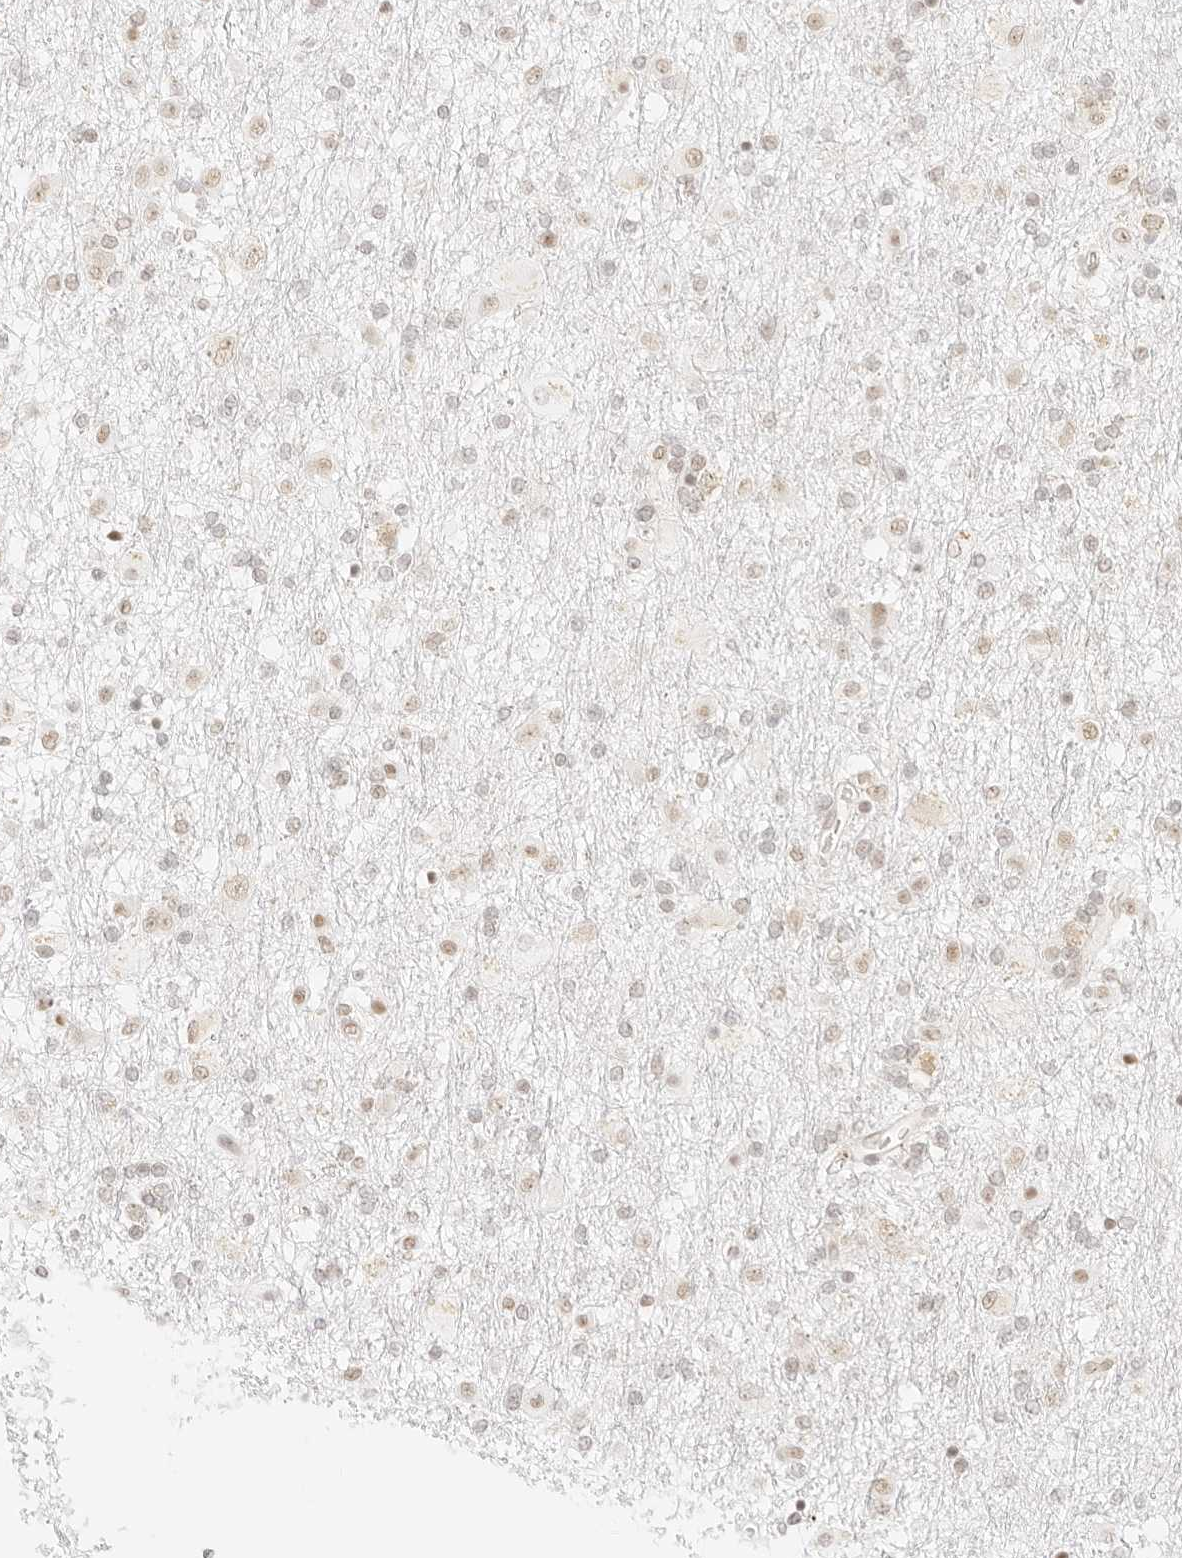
{"staining": {"intensity": "weak", "quantity": "<25%", "location": "nuclear"}, "tissue": "glioma", "cell_type": "Tumor cells", "image_type": "cancer", "snomed": [{"axis": "morphology", "description": "Glioma, malignant, Low grade"}, {"axis": "topography", "description": "Brain"}], "caption": "Immunohistochemistry (IHC) photomicrograph of malignant glioma (low-grade) stained for a protein (brown), which demonstrates no staining in tumor cells.", "gene": "GNAS", "patient": {"sex": "male", "age": 65}}